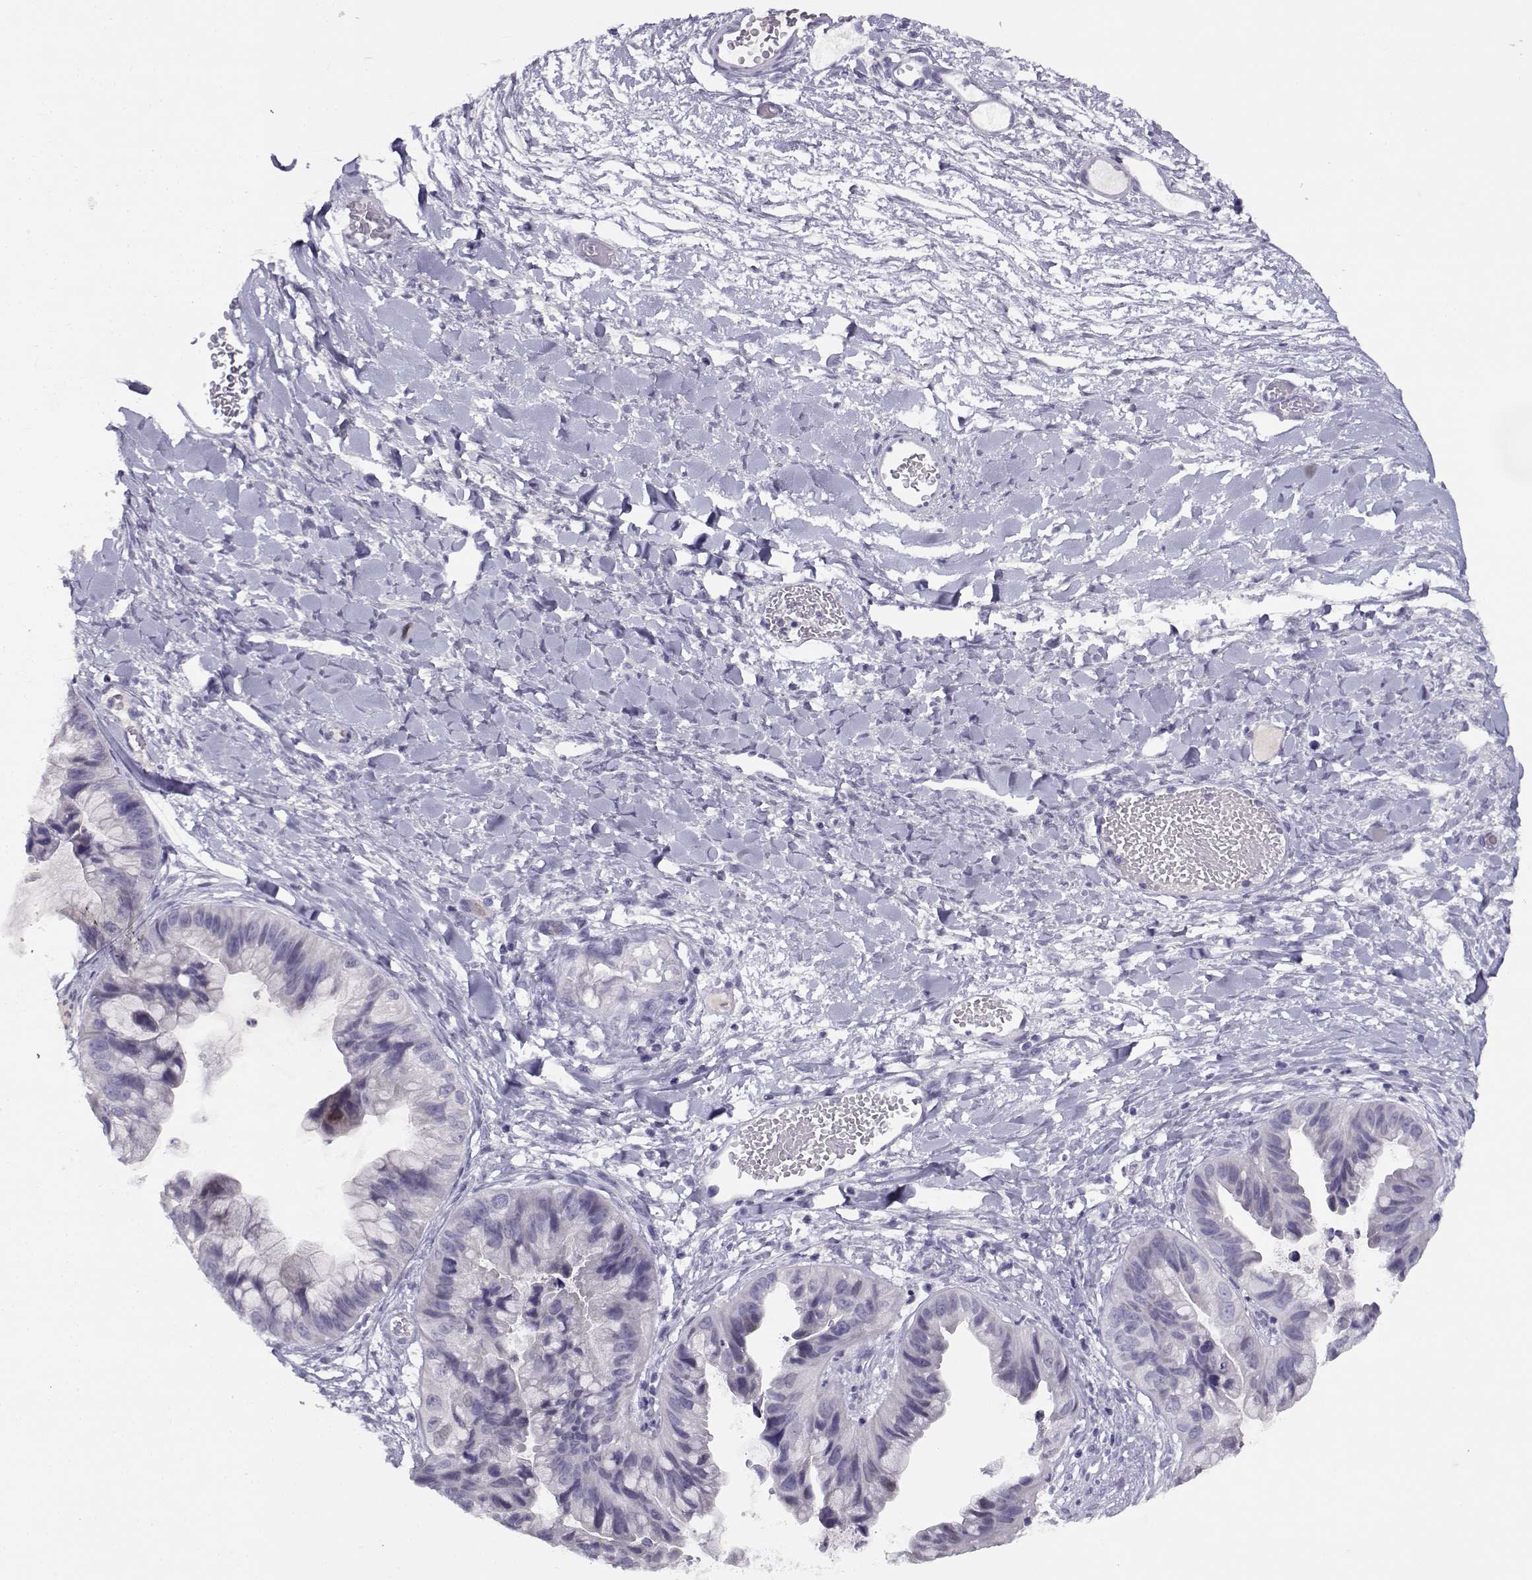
{"staining": {"intensity": "negative", "quantity": "none", "location": "none"}, "tissue": "ovarian cancer", "cell_type": "Tumor cells", "image_type": "cancer", "snomed": [{"axis": "morphology", "description": "Cystadenocarcinoma, mucinous, NOS"}, {"axis": "topography", "description": "Ovary"}], "caption": "Immunohistochemistry (IHC) image of neoplastic tissue: ovarian cancer (mucinous cystadenocarcinoma) stained with DAB exhibits no significant protein positivity in tumor cells.", "gene": "CFAP77", "patient": {"sex": "female", "age": 76}}